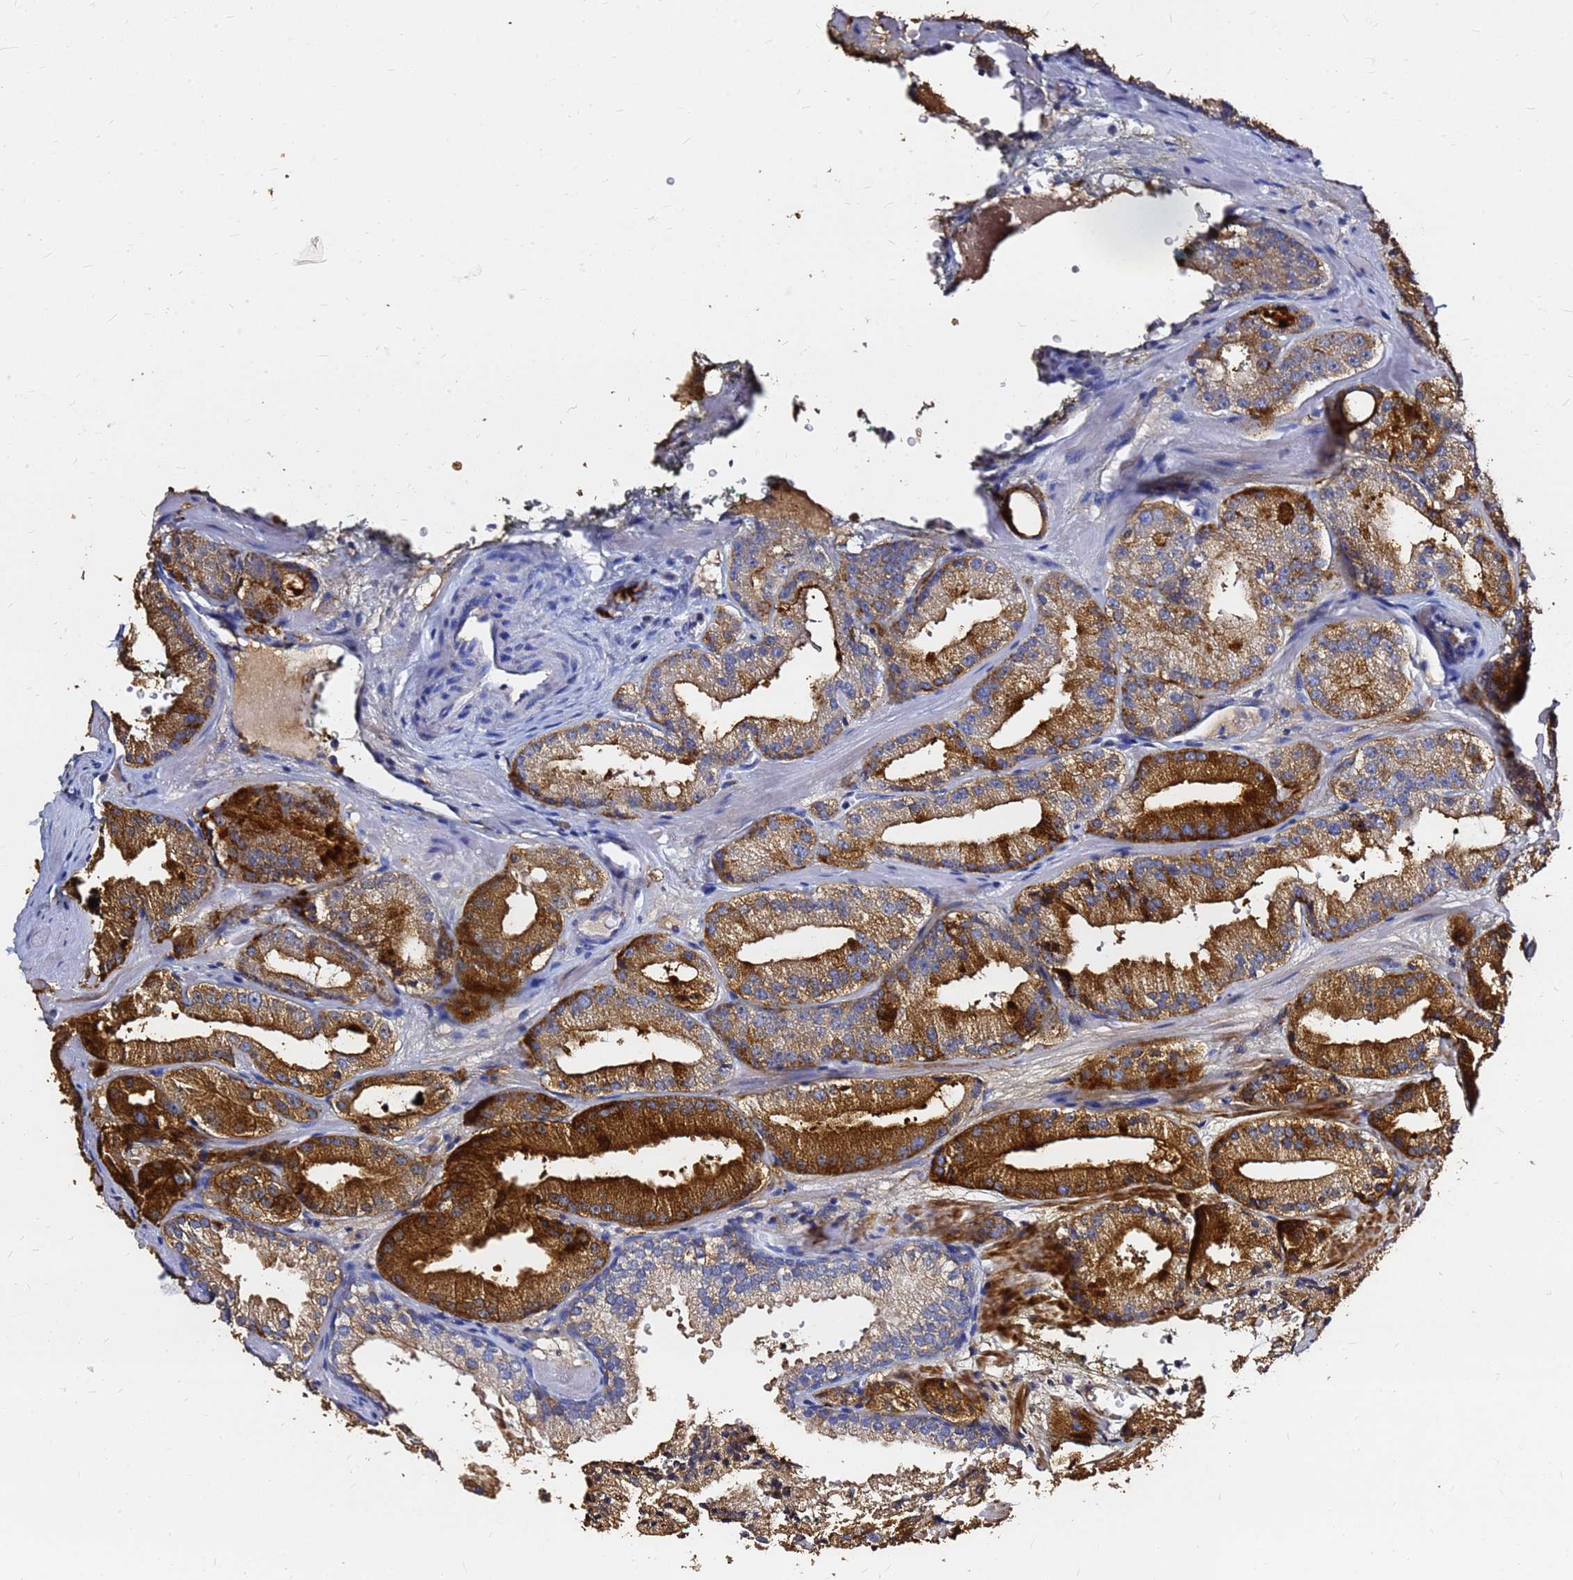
{"staining": {"intensity": "strong", "quantity": ">75%", "location": "cytoplasmic/membranous"}, "tissue": "prostate cancer", "cell_type": "Tumor cells", "image_type": "cancer", "snomed": [{"axis": "morphology", "description": "Adenocarcinoma, Low grade"}, {"axis": "topography", "description": "Prostate"}], "caption": "Tumor cells demonstrate strong cytoplasmic/membranous expression in about >75% of cells in prostate adenocarcinoma (low-grade). (DAB IHC with brightfield microscopy, high magnification).", "gene": "FAM183A", "patient": {"sex": "male", "age": 60}}